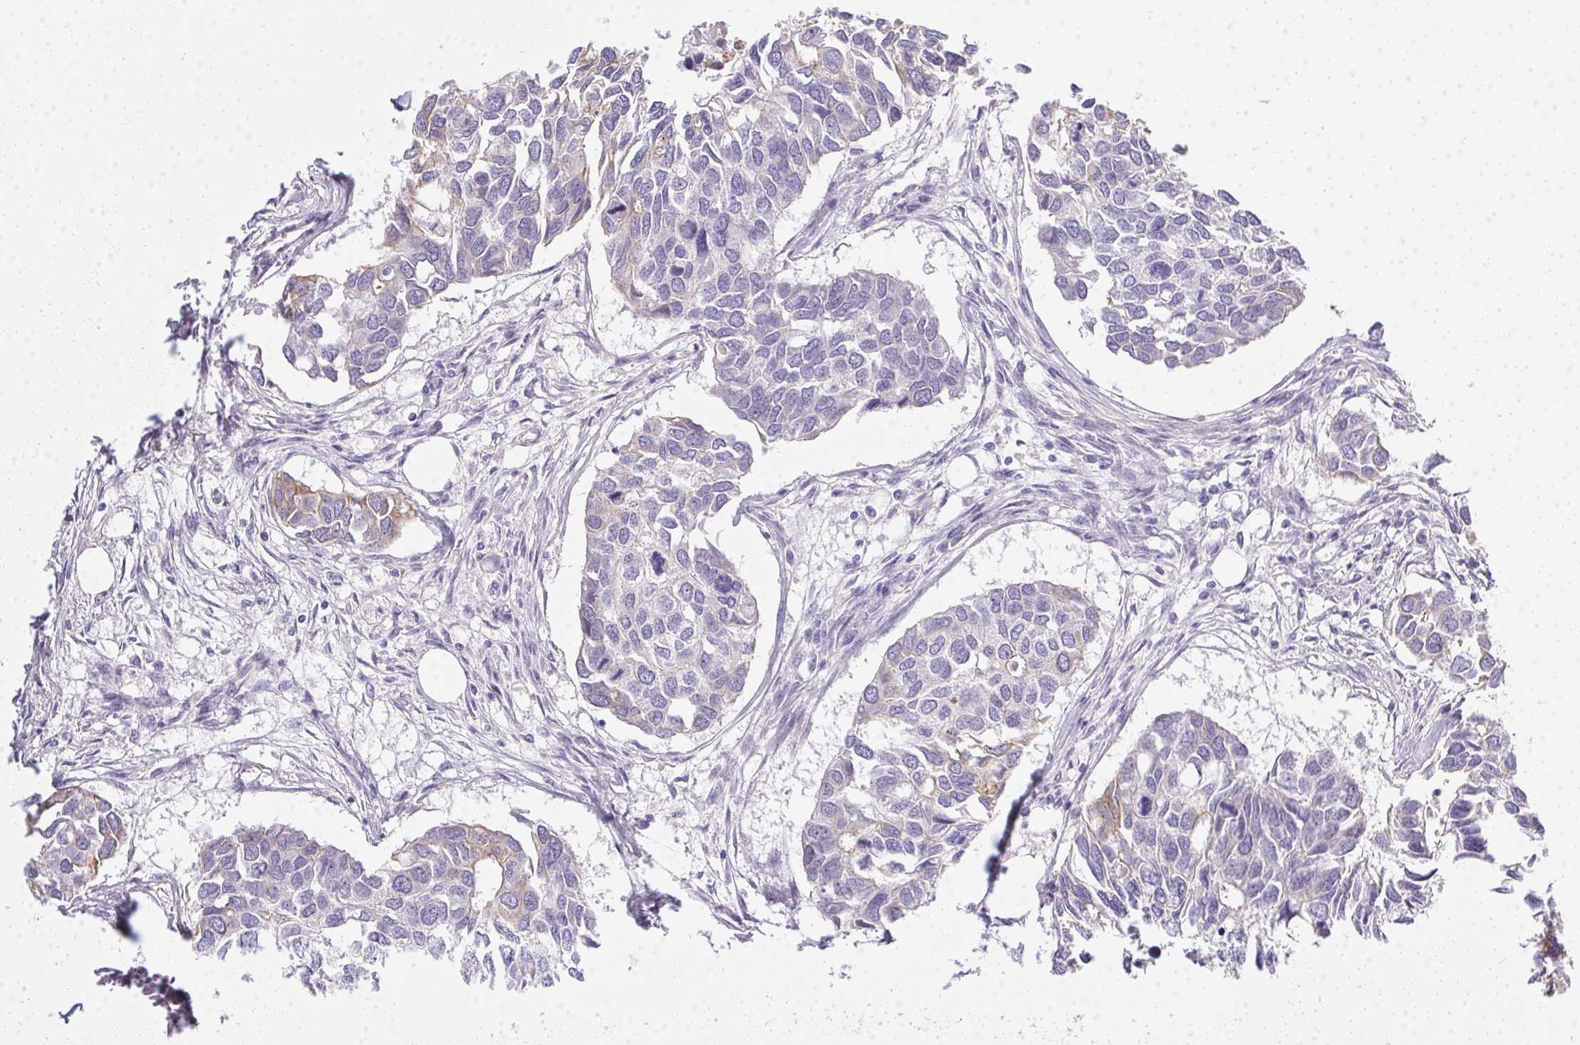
{"staining": {"intensity": "weak", "quantity": "<25%", "location": "cytoplasmic/membranous"}, "tissue": "breast cancer", "cell_type": "Tumor cells", "image_type": "cancer", "snomed": [{"axis": "morphology", "description": "Duct carcinoma"}, {"axis": "topography", "description": "Breast"}], "caption": "Tumor cells show no significant staining in breast invasive ductal carcinoma. Nuclei are stained in blue.", "gene": "SLC17A7", "patient": {"sex": "female", "age": 83}}